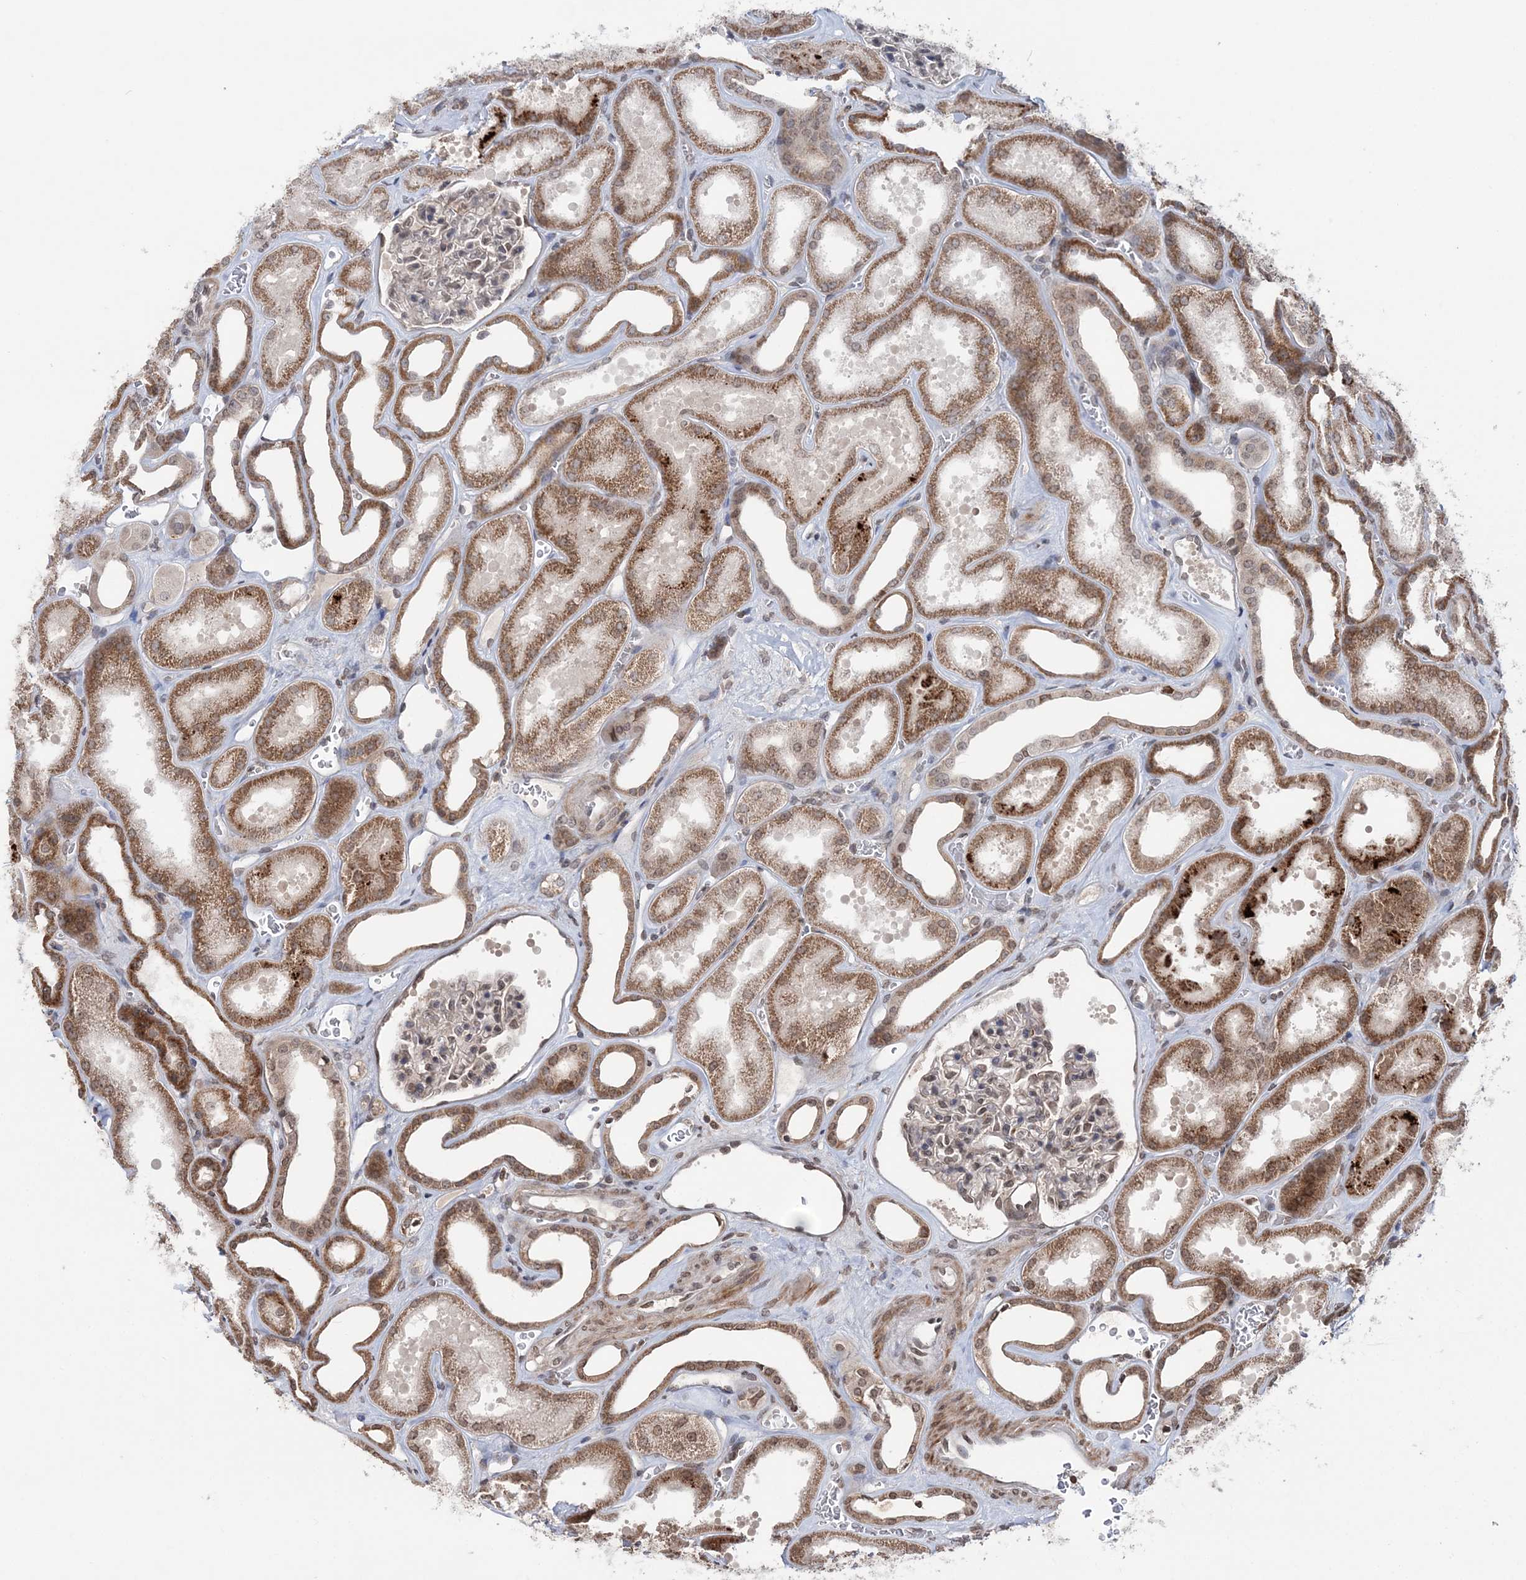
{"staining": {"intensity": "moderate", "quantity": "<25%", "location": "cytoplasmic/membranous,nuclear"}, "tissue": "kidney", "cell_type": "Cells in glomeruli", "image_type": "normal", "snomed": [{"axis": "morphology", "description": "Normal tissue, NOS"}, {"axis": "morphology", "description": "Adenocarcinoma, NOS"}, {"axis": "topography", "description": "Kidney"}], "caption": "Kidney stained with DAB immunohistochemistry (IHC) reveals low levels of moderate cytoplasmic/membranous,nuclear expression in about <25% of cells in glomeruli. Ihc stains the protein of interest in brown and the nuclei are stained blue.", "gene": "SOWAHB", "patient": {"sex": "female", "age": 68}}